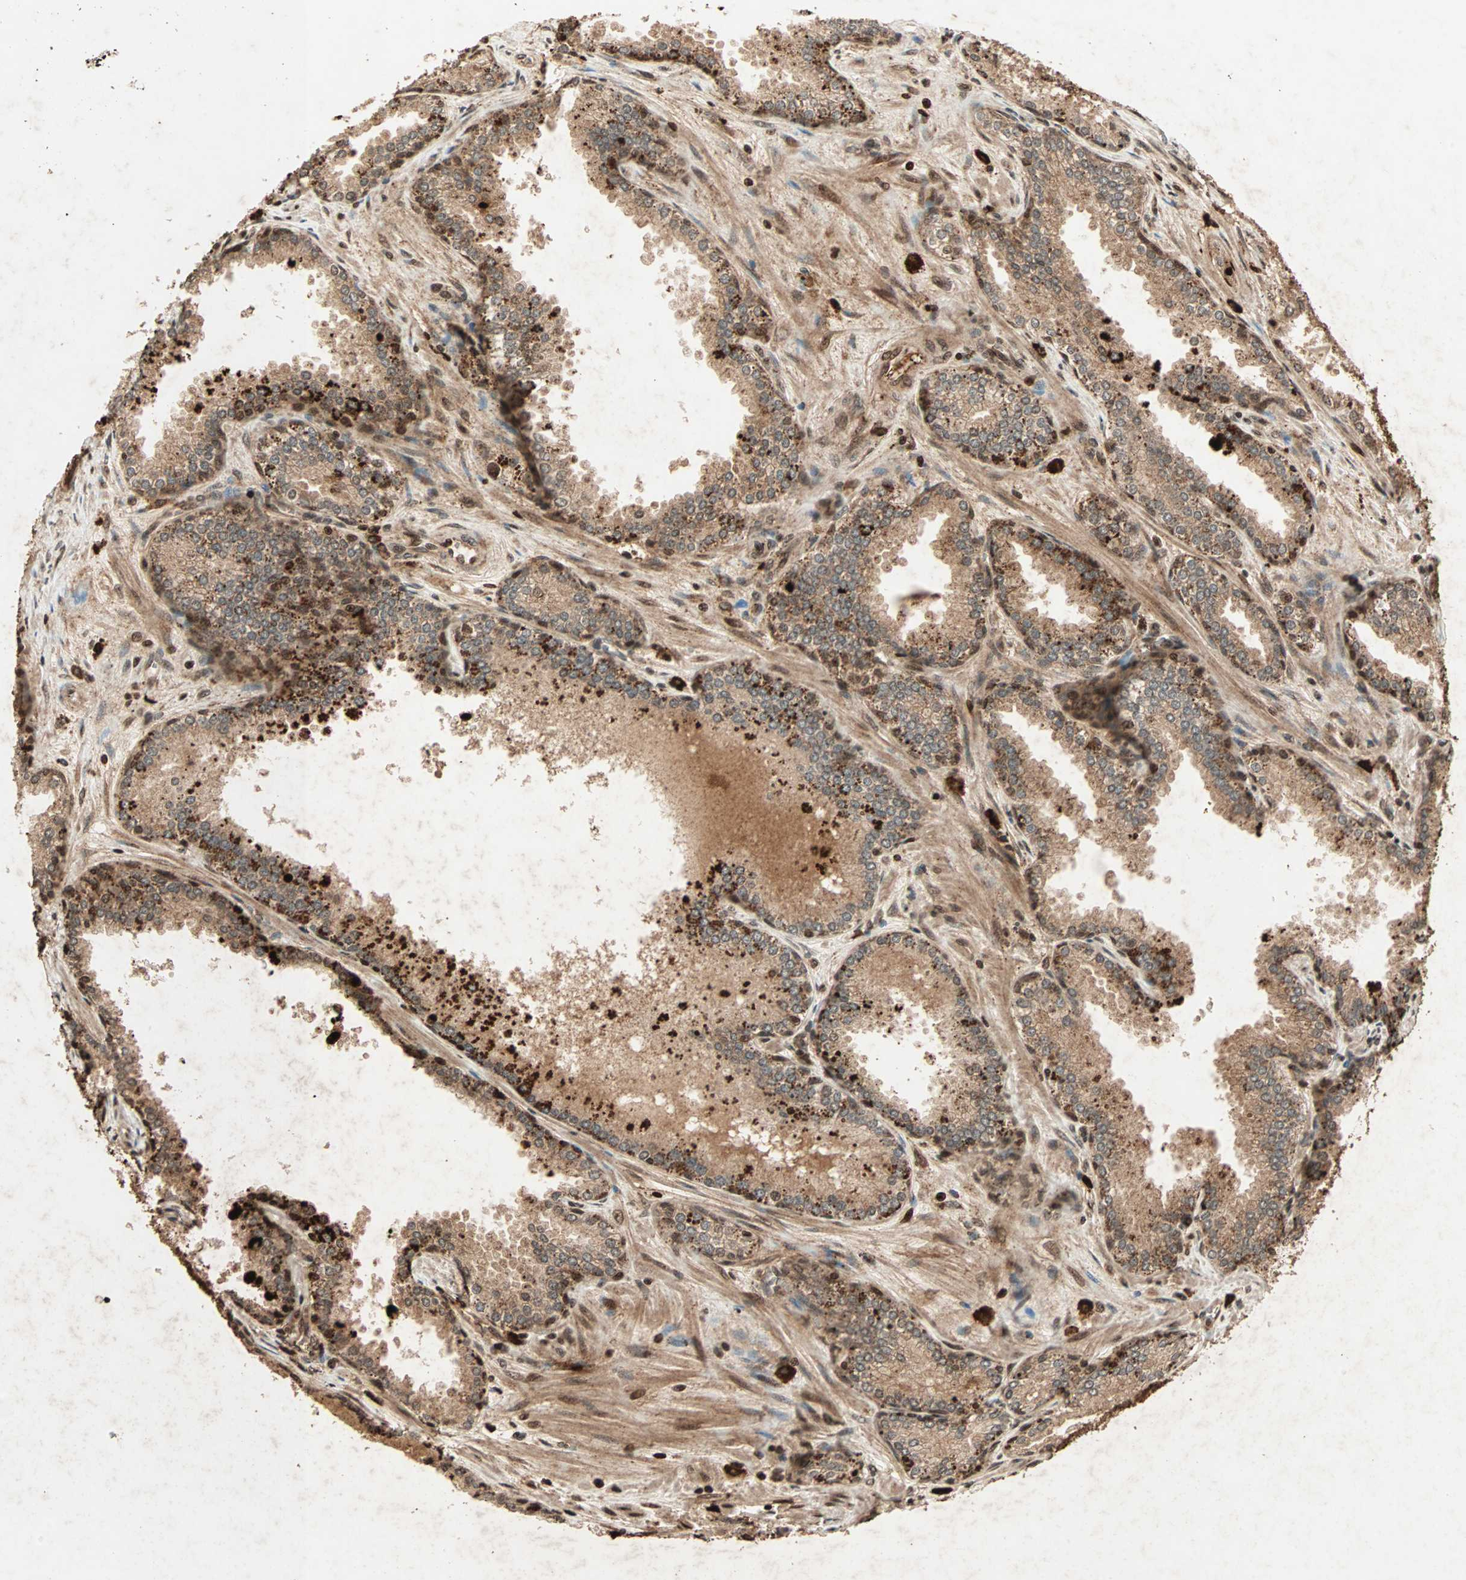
{"staining": {"intensity": "strong", "quantity": ">75%", "location": "cytoplasmic/membranous,nuclear"}, "tissue": "prostate cancer", "cell_type": "Tumor cells", "image_type": "cancer", "snomed": [{"axis": "morphology", "description": "Adenocarcinoma, Low grade"}, {"axis": "topography", "description": "Prostate"}], "caption": "Immunohistochemistry (IHC) (DAB (3,3'-diaminobenzidine)) staining of prostate cancer (low-grade adenocarcinoma) exhibits strong cytoplasmic/membranous and nuclear protein staining in approximately >75% of tumor cells. The staining is performed using DAB brown chromogen to label protein expression. The nuclei are counter-stained blue using hematoxylin.", "gene": "RFFL", "patient": {"sex": "male", "age": 60}}